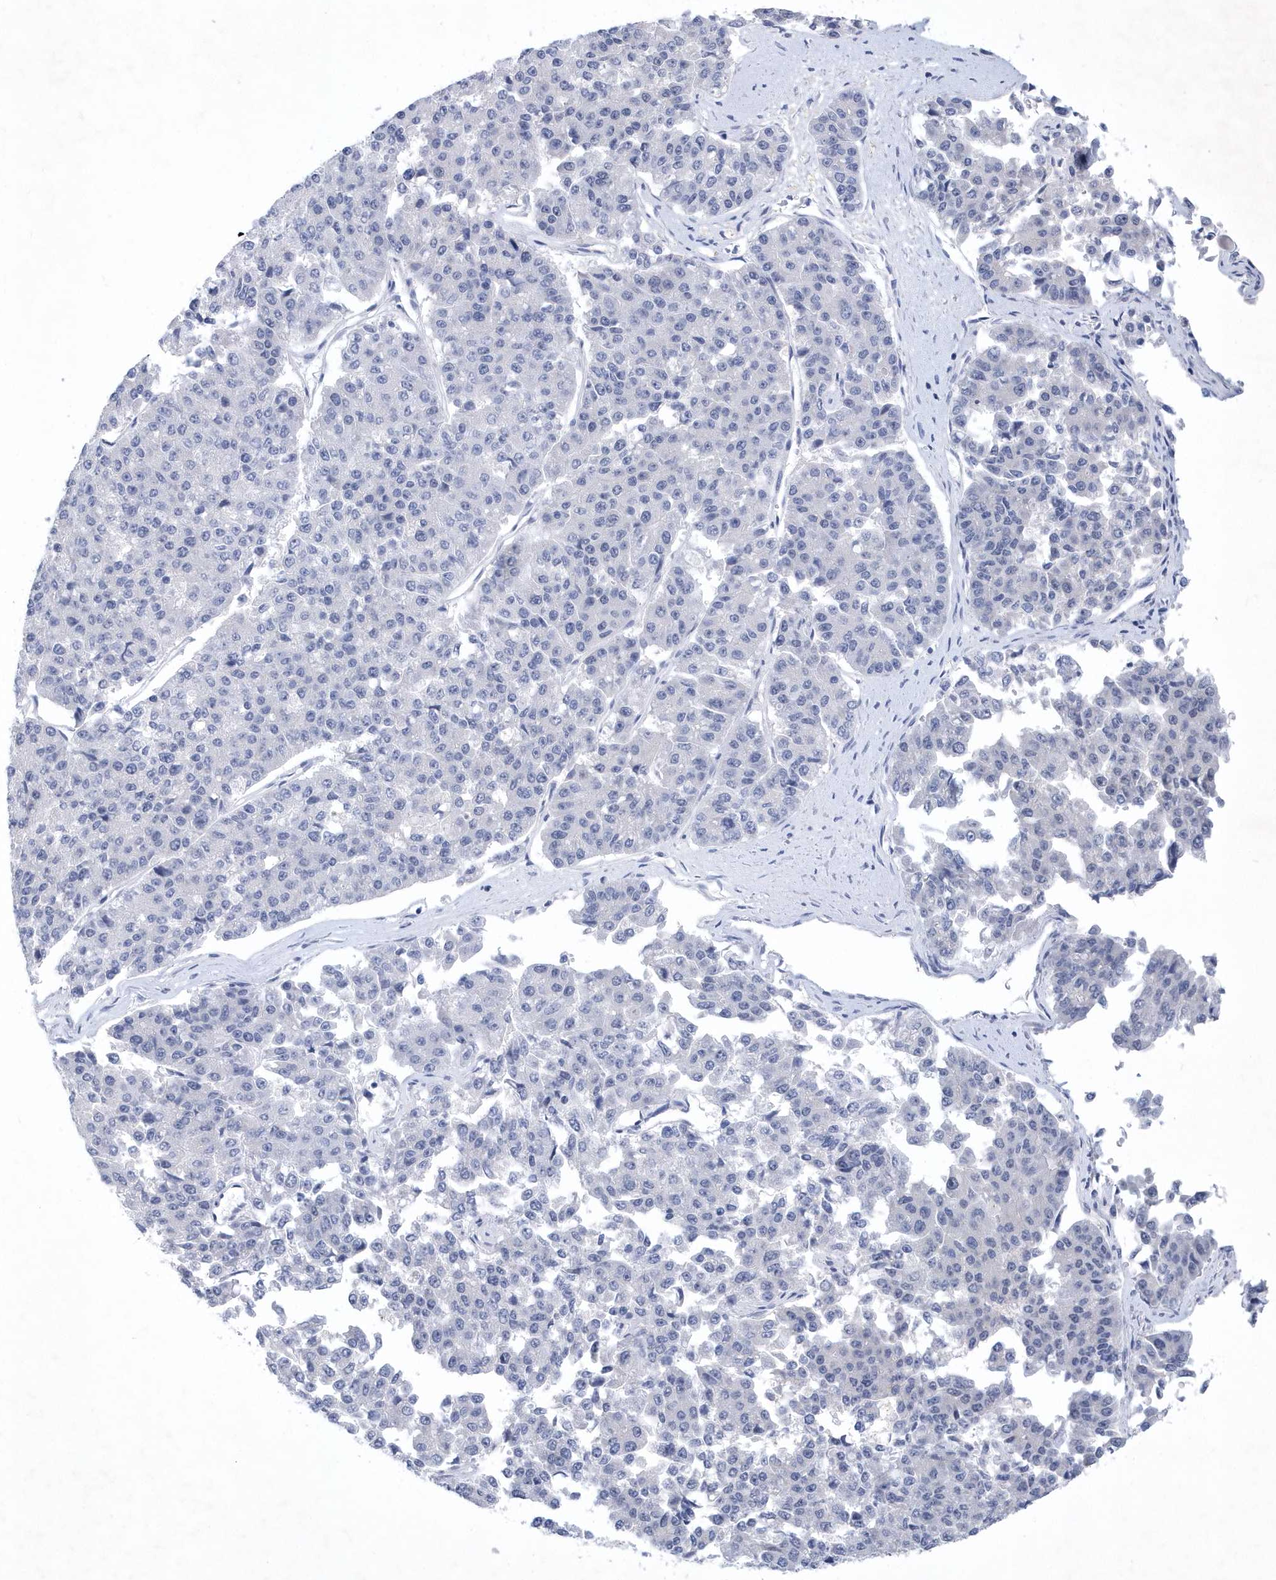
{"staining": {"intensity": "negative", "quantity": "none", "location": "none"}, "tissue": "pancreatic cancer", "cell_type": "Tumor cells", "image_type": "cancer", "snomed": [{"axis": "morphology", "description": "Adenocarcinoma, NOS"}, {"axis": "topography", "description": "Pancreas"}], "caption": "Human pancreatic cancer stained for a protein using immunohistochemistry (IHC) demonstrates no staining in tumor cells.", "gene": "SRGAP3", "patient": {"sex": "male", "age": 50}}